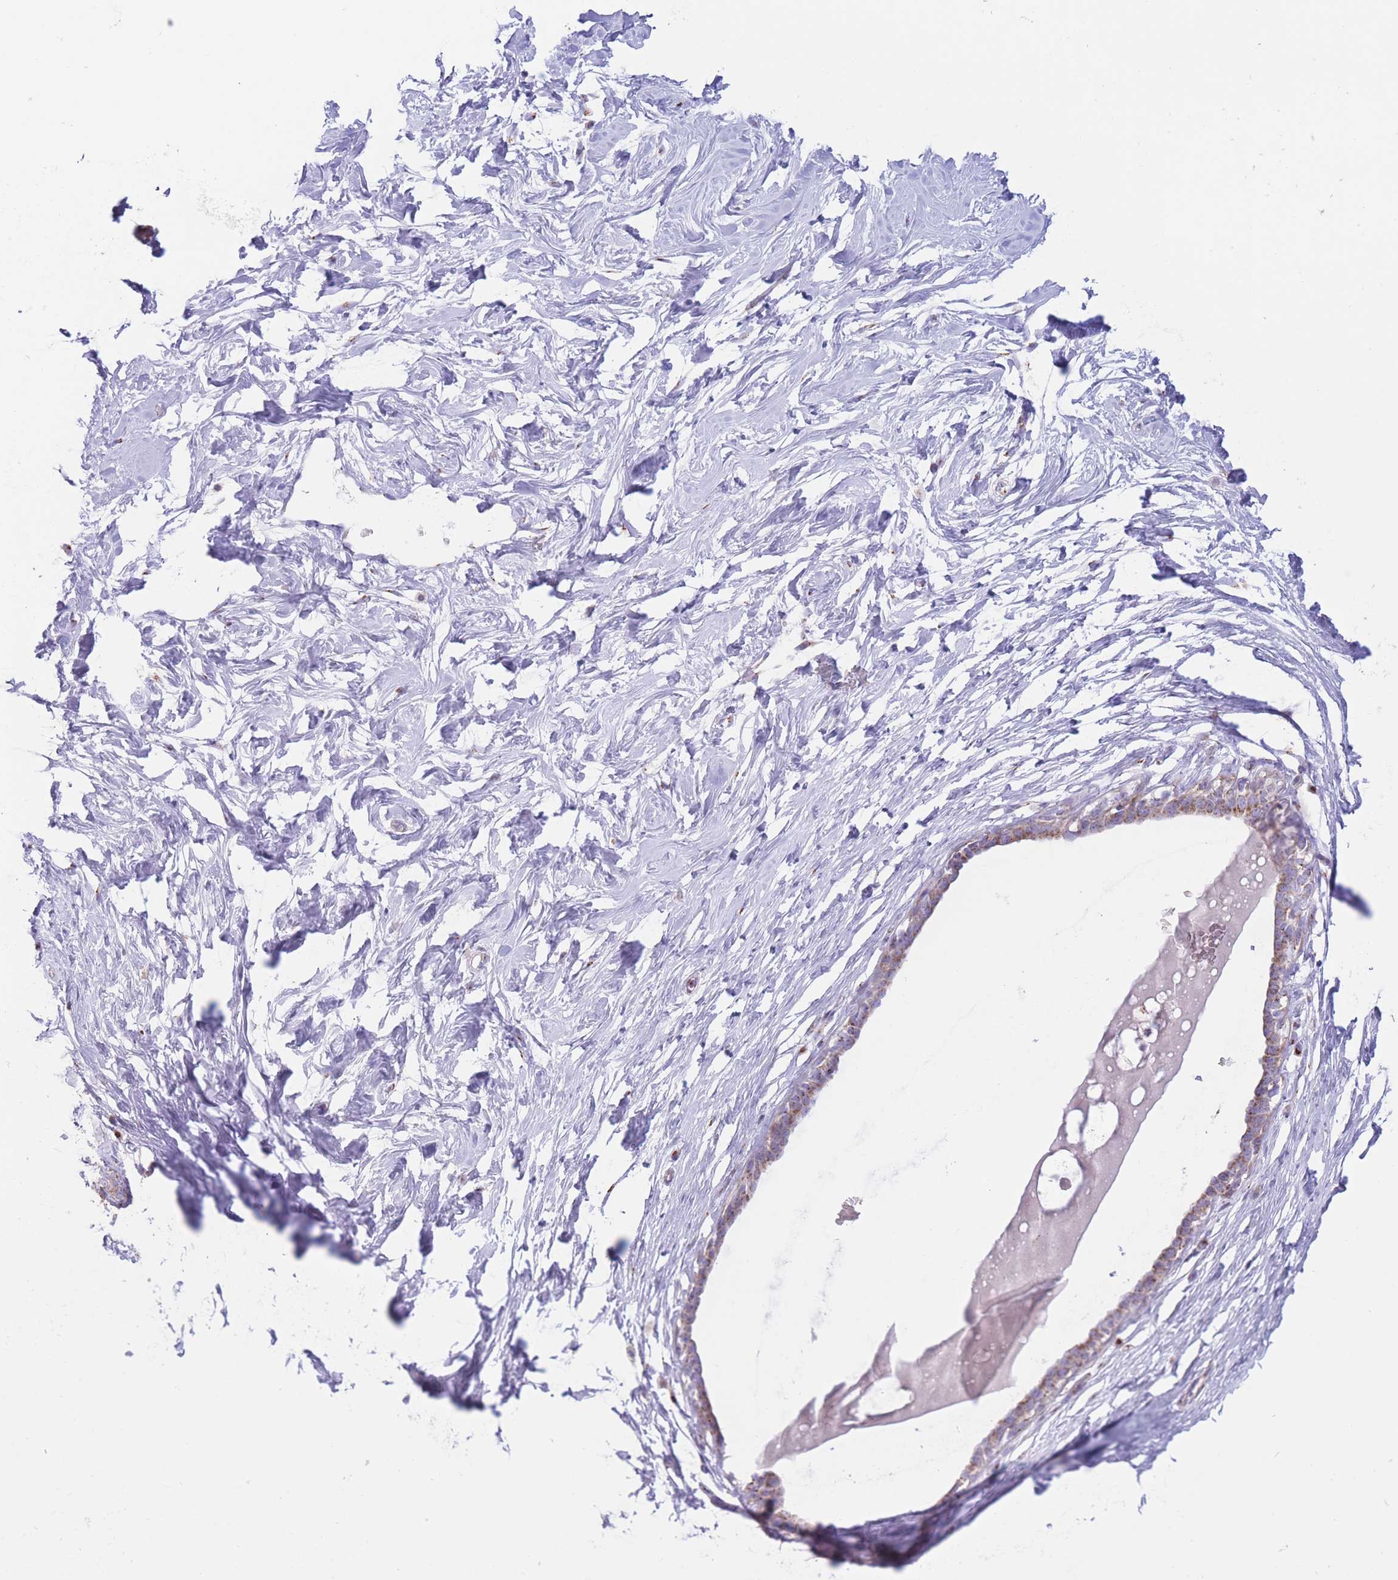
{"staining": {"intensity": "negative", "quantity": "none", "location": "none"}, "tissue": "breast", "cell_type": "Adipocytes", "image_type": "normal", "snomed": [{"axis": "morphology", "description": "Normal tissue, NOS"}, {"axis": "morphology", "description": "Adenoma, NOS"}, {"axis": "topography", "description": "Breast"}], "caption": "DAB (3,3'-diaminobenzidine) immunohistochemical staining of normal breast exhibits no significant positivity in adipocytes. (DAB (3,3'-diaminobenzidine) immunohistochemistry visualized using brightfield microscopy, high magnification).", "gene": "MPND", "patient": {"sex": "female", "age": 23}}